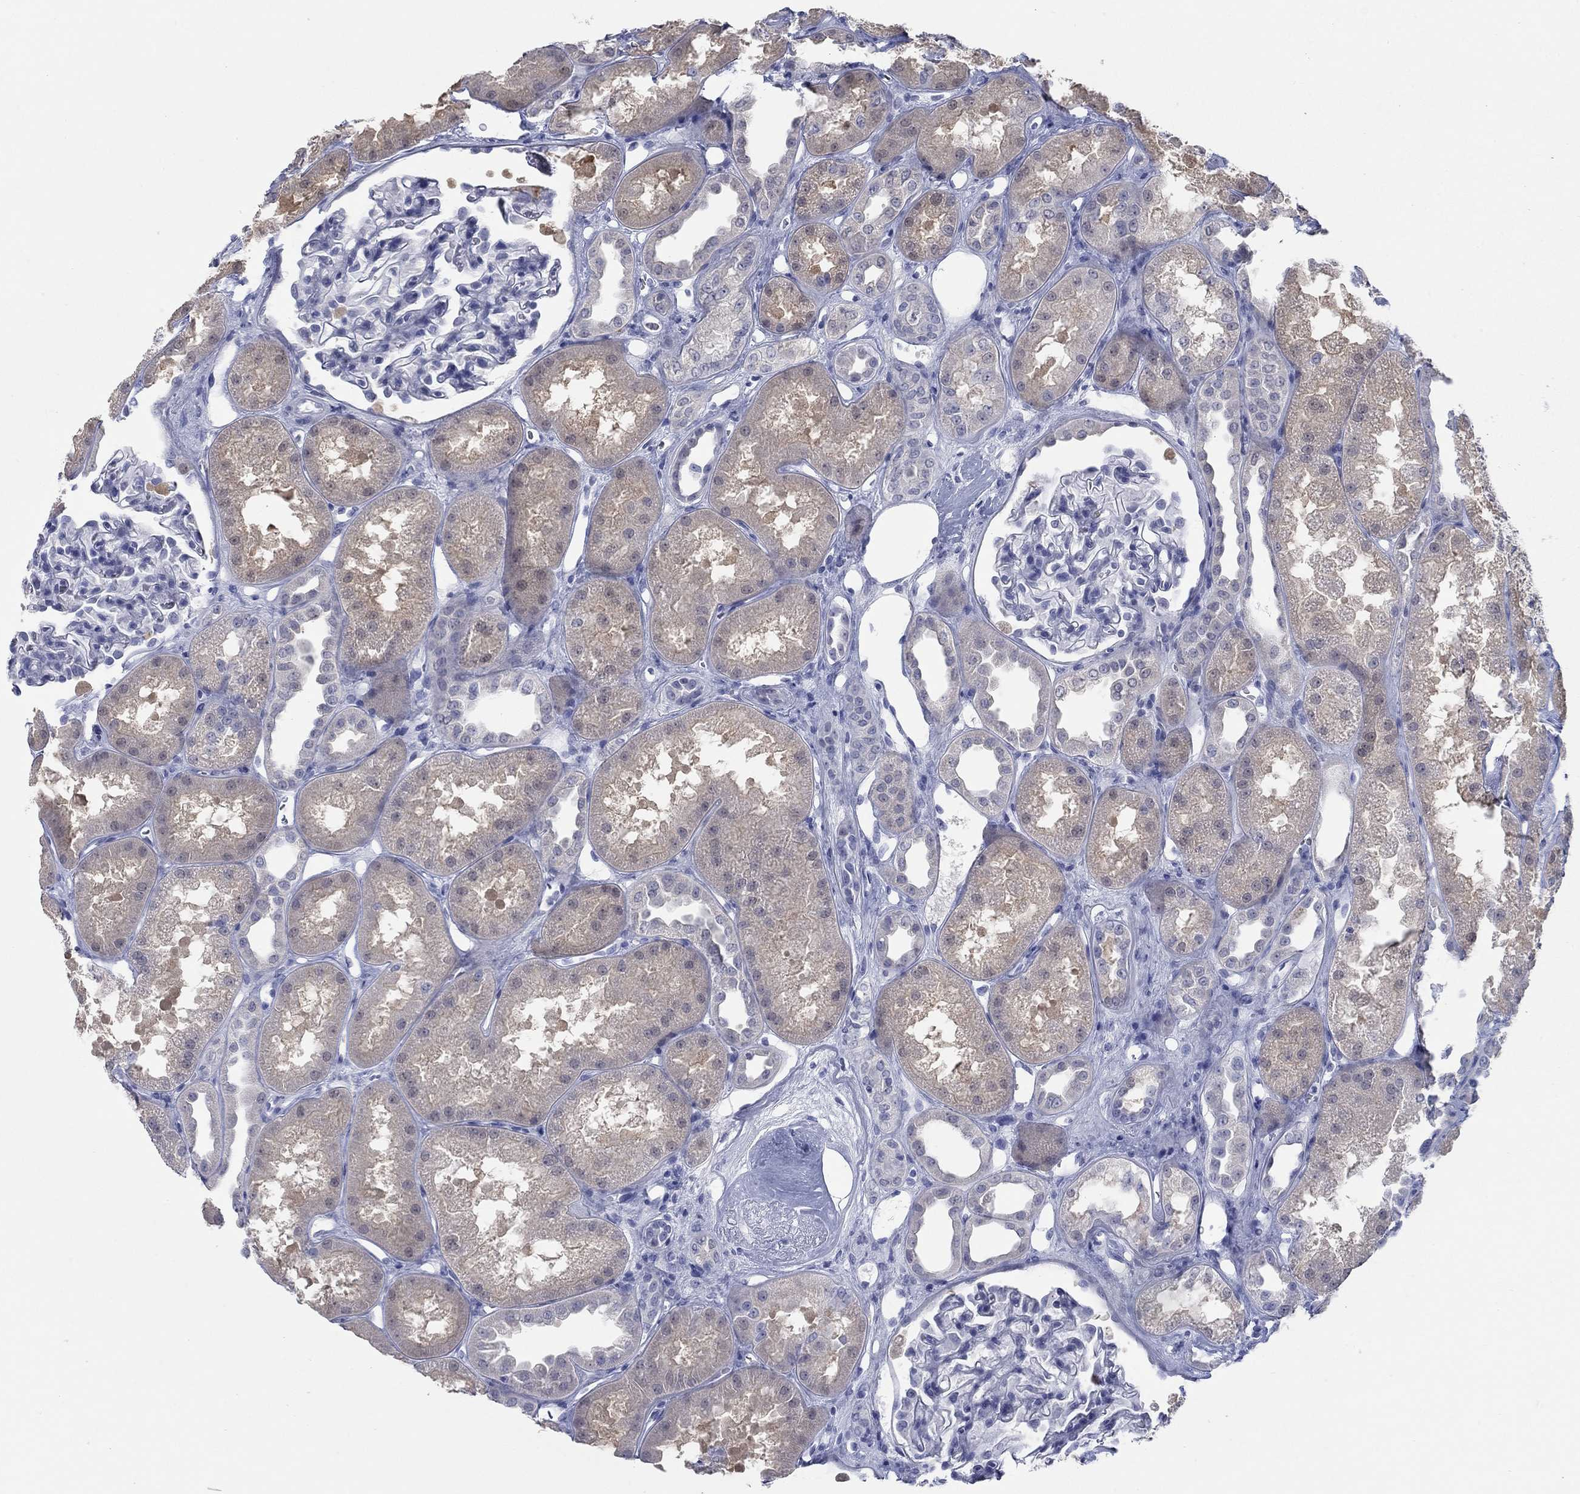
{"staining": {"intensity": "negative", "quantity": "none", "location": "none"}, "tissue": "kidney", "cell_type": "Cells in glomeruli", "image_type": "normal", "snomed": [{"axis": "morphology", "description": "Normal tissue, NOS"}, {"axis": "topography", "description": "Kidney"}], "caption": "Immunohistochemistry (IHC) micrograph of normal human kidney stained for a protein (brown), which displays no staining in cells in glomeruli.", "gene": "ATP6V1G2", "patient": {"sex": "male", "age": 61}}